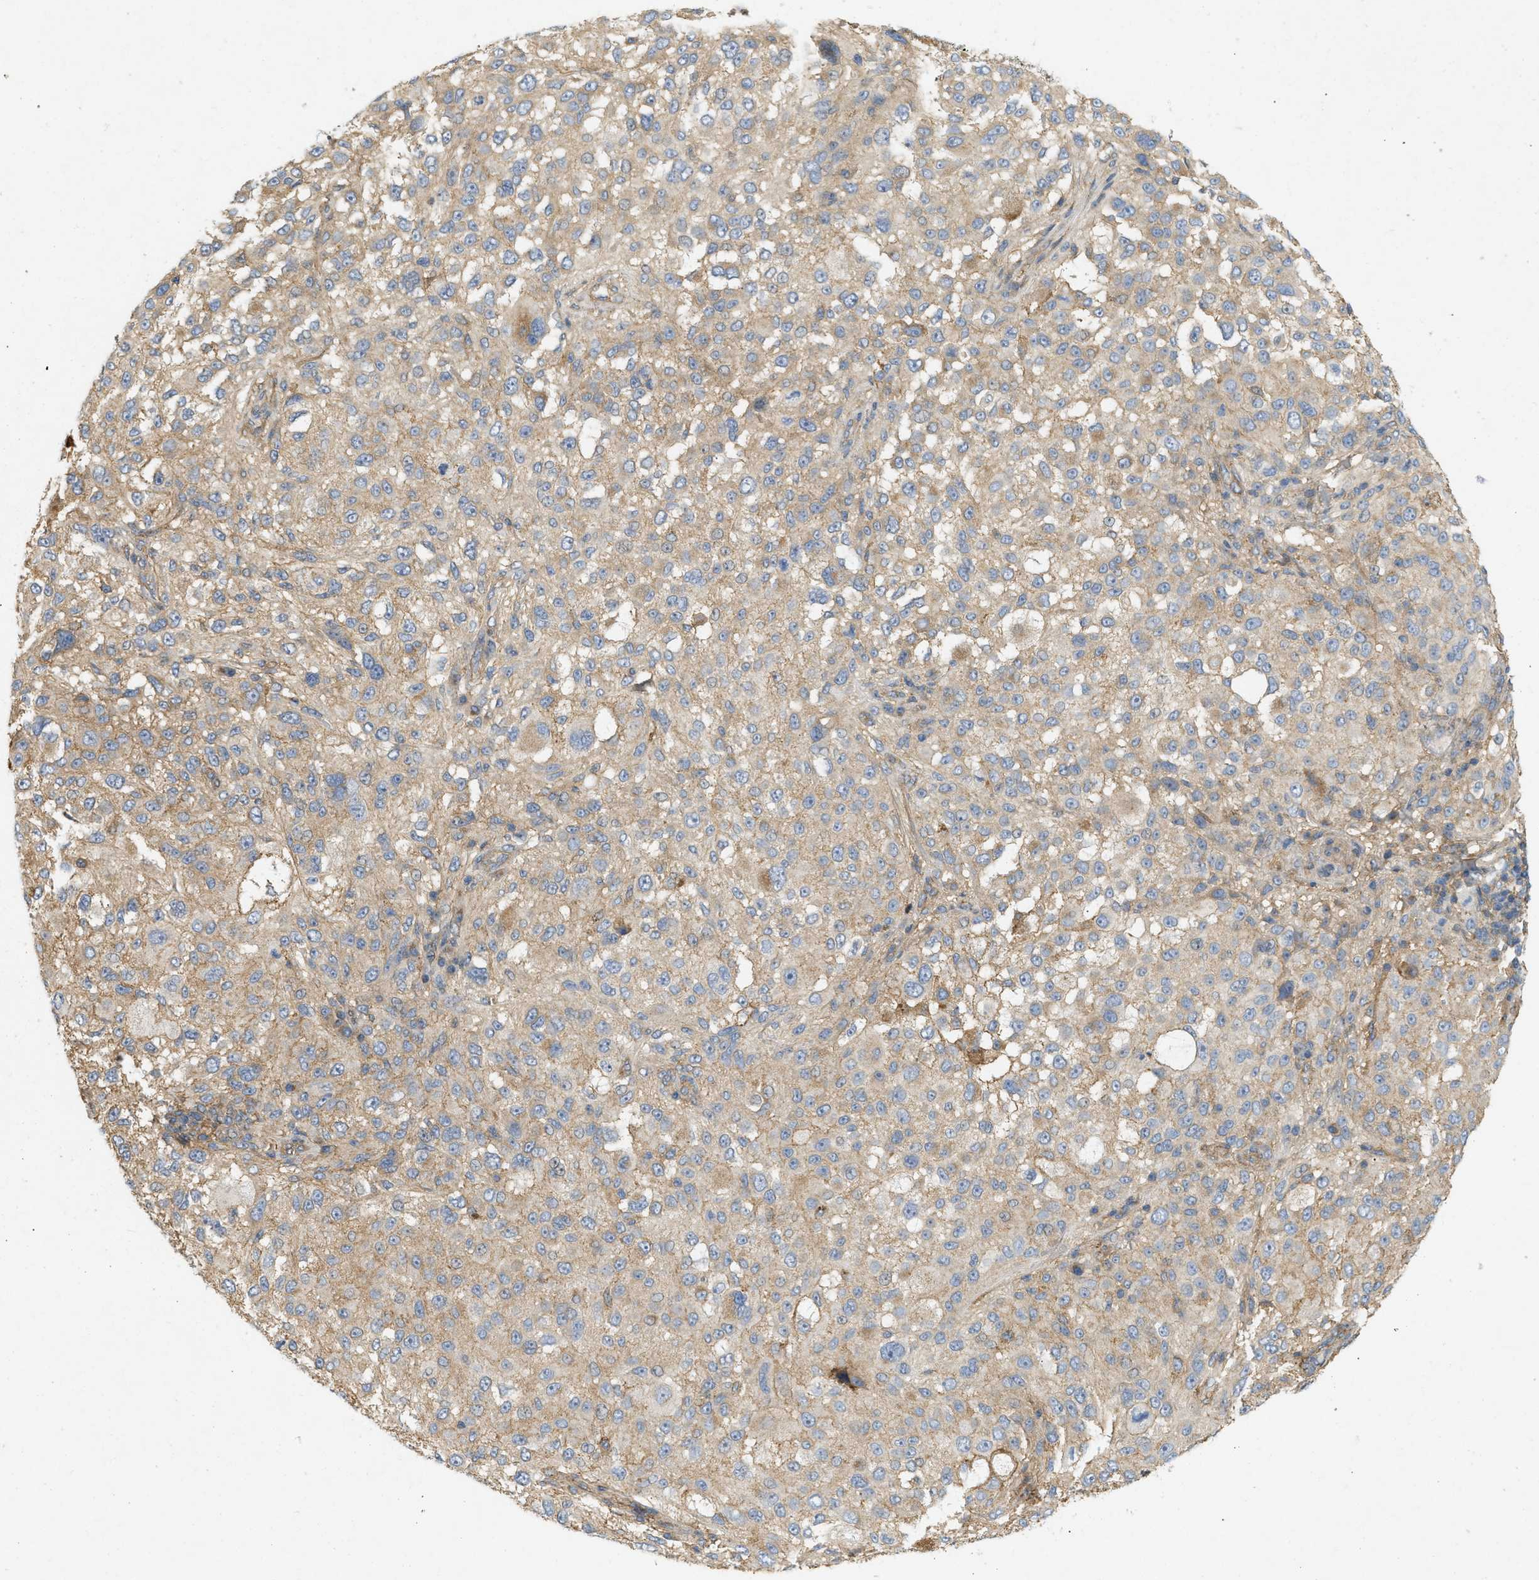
{"staining": {"intensity": "weak", "quantity": ">75%", "location": "cytoplasmic/membranous"}, "tissue": "melanoma", "cell_type": "Tumor cells", "image_type": "cancer", "snomed": [{"axis": "morphology", "description": "Necrosis, NOS"}, {"axis": "morphology", "description": "Malignant melanoma, NOS"}, {"axis": "topography", "description": "Skin"}], "caption": "Tumor cells demonstrate weak cytoplasmic/membranous positivity in approximately >75% of cells in malignant melanoma. The staining is performed using DAB (3,3'-diaminobenzidine) brown chromogen to label protein expression. The nuclei are counter-stained blue using hematoxylin.", "gene": "F8", "patient": {"sex": "female", "age": 87}}